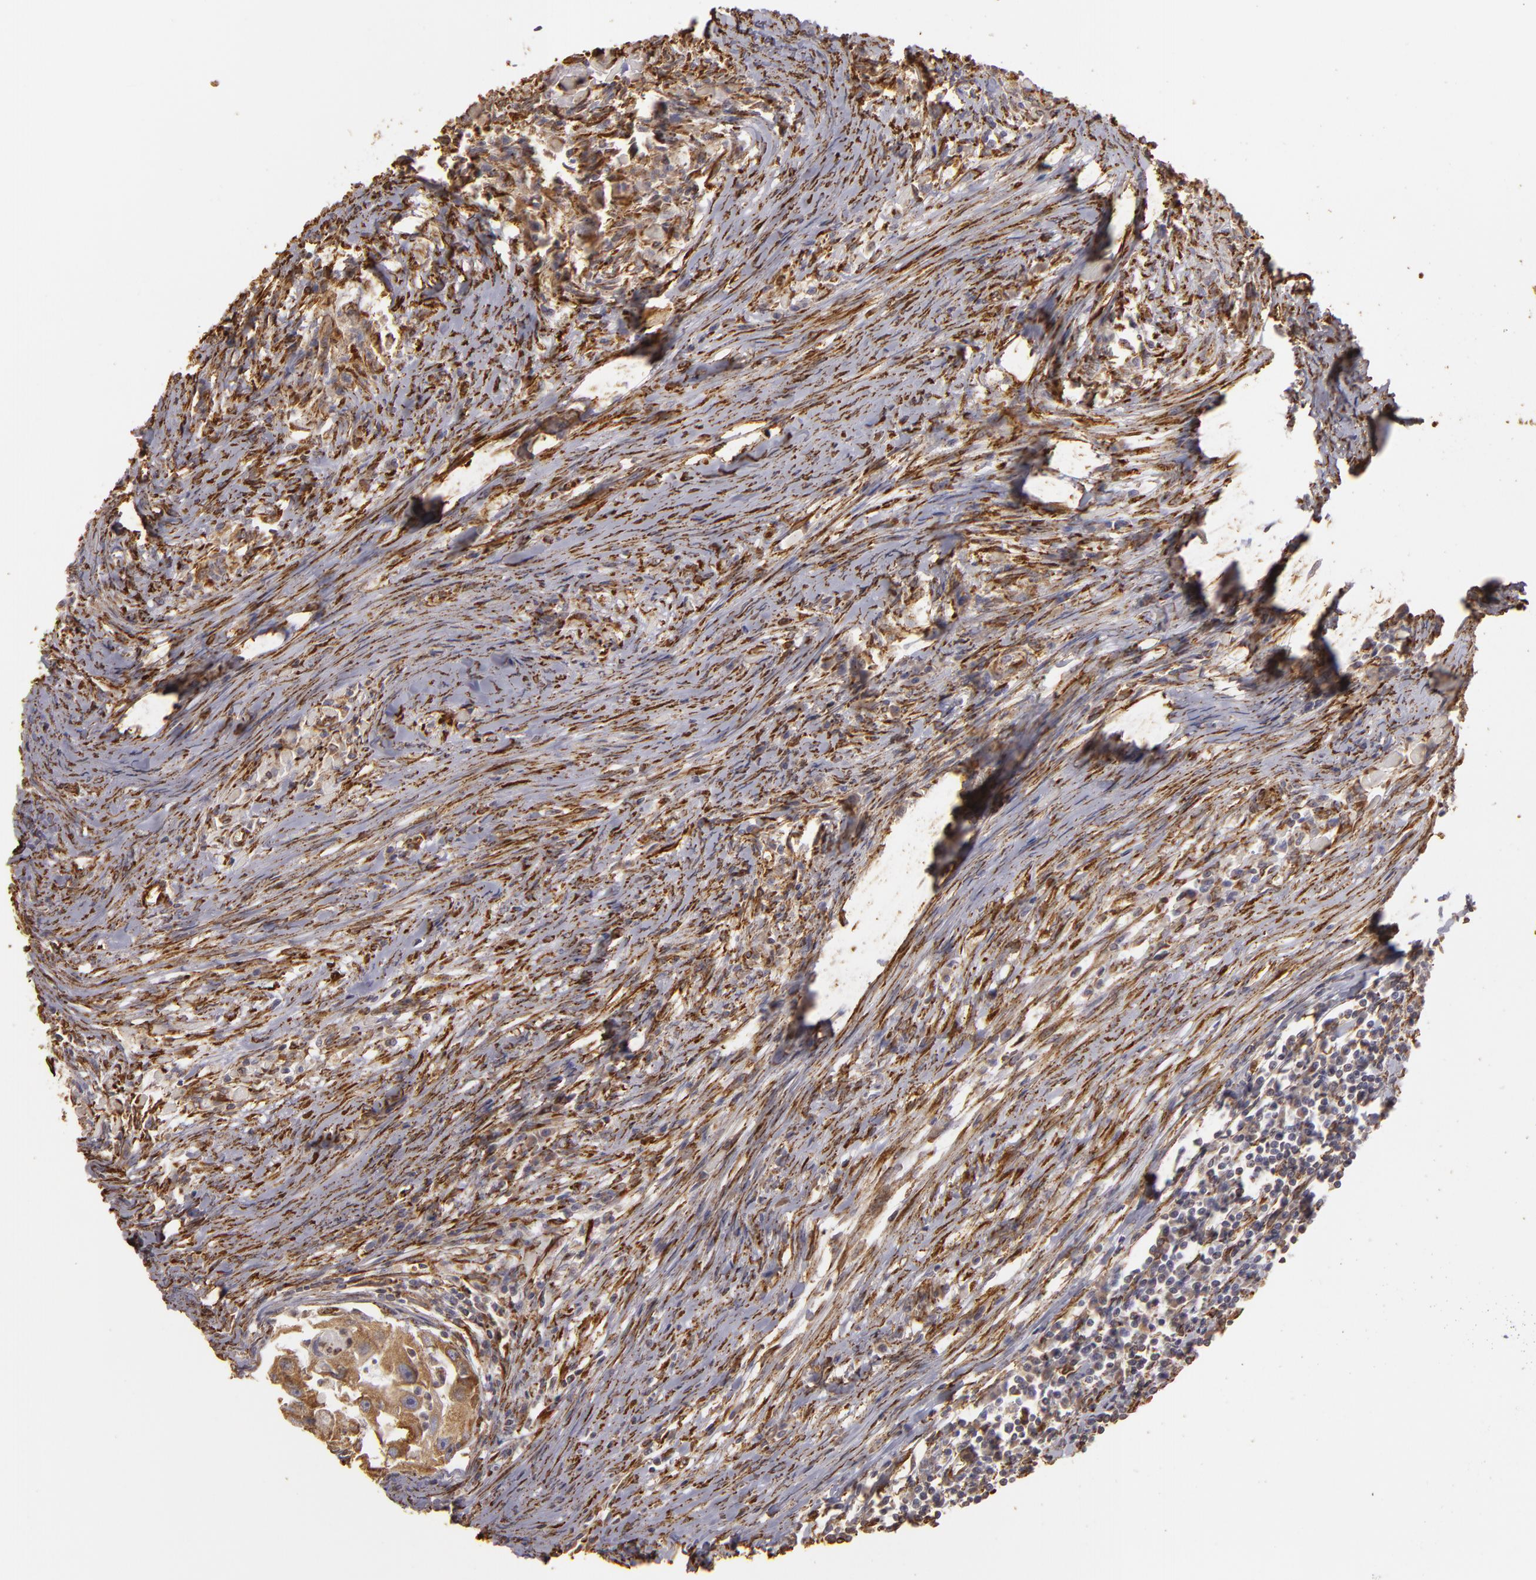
{"staining": {"intensity": "moderate", "quantity": ">75%", "location": "cytoplasmic/membranous"}, "tissue": "head and neck cancer", "cell_type": "Tumor cells", "image_type": "cancer", "snomed": [{"axis": "morphology", "description": "Squamous cell carcinoma, NOS"}, {"axis": "topography", "description": "Head-Neck"}], "caption": "Immunohistochemical staining of human squamous cell carcinoma (head and neck) shows medium levels of moderate cytoplasmic/membranous staining in approximately >75% of tumor cells.", "gene": "CYB5R3", "patient": {"sex": "male", "age": 64}}